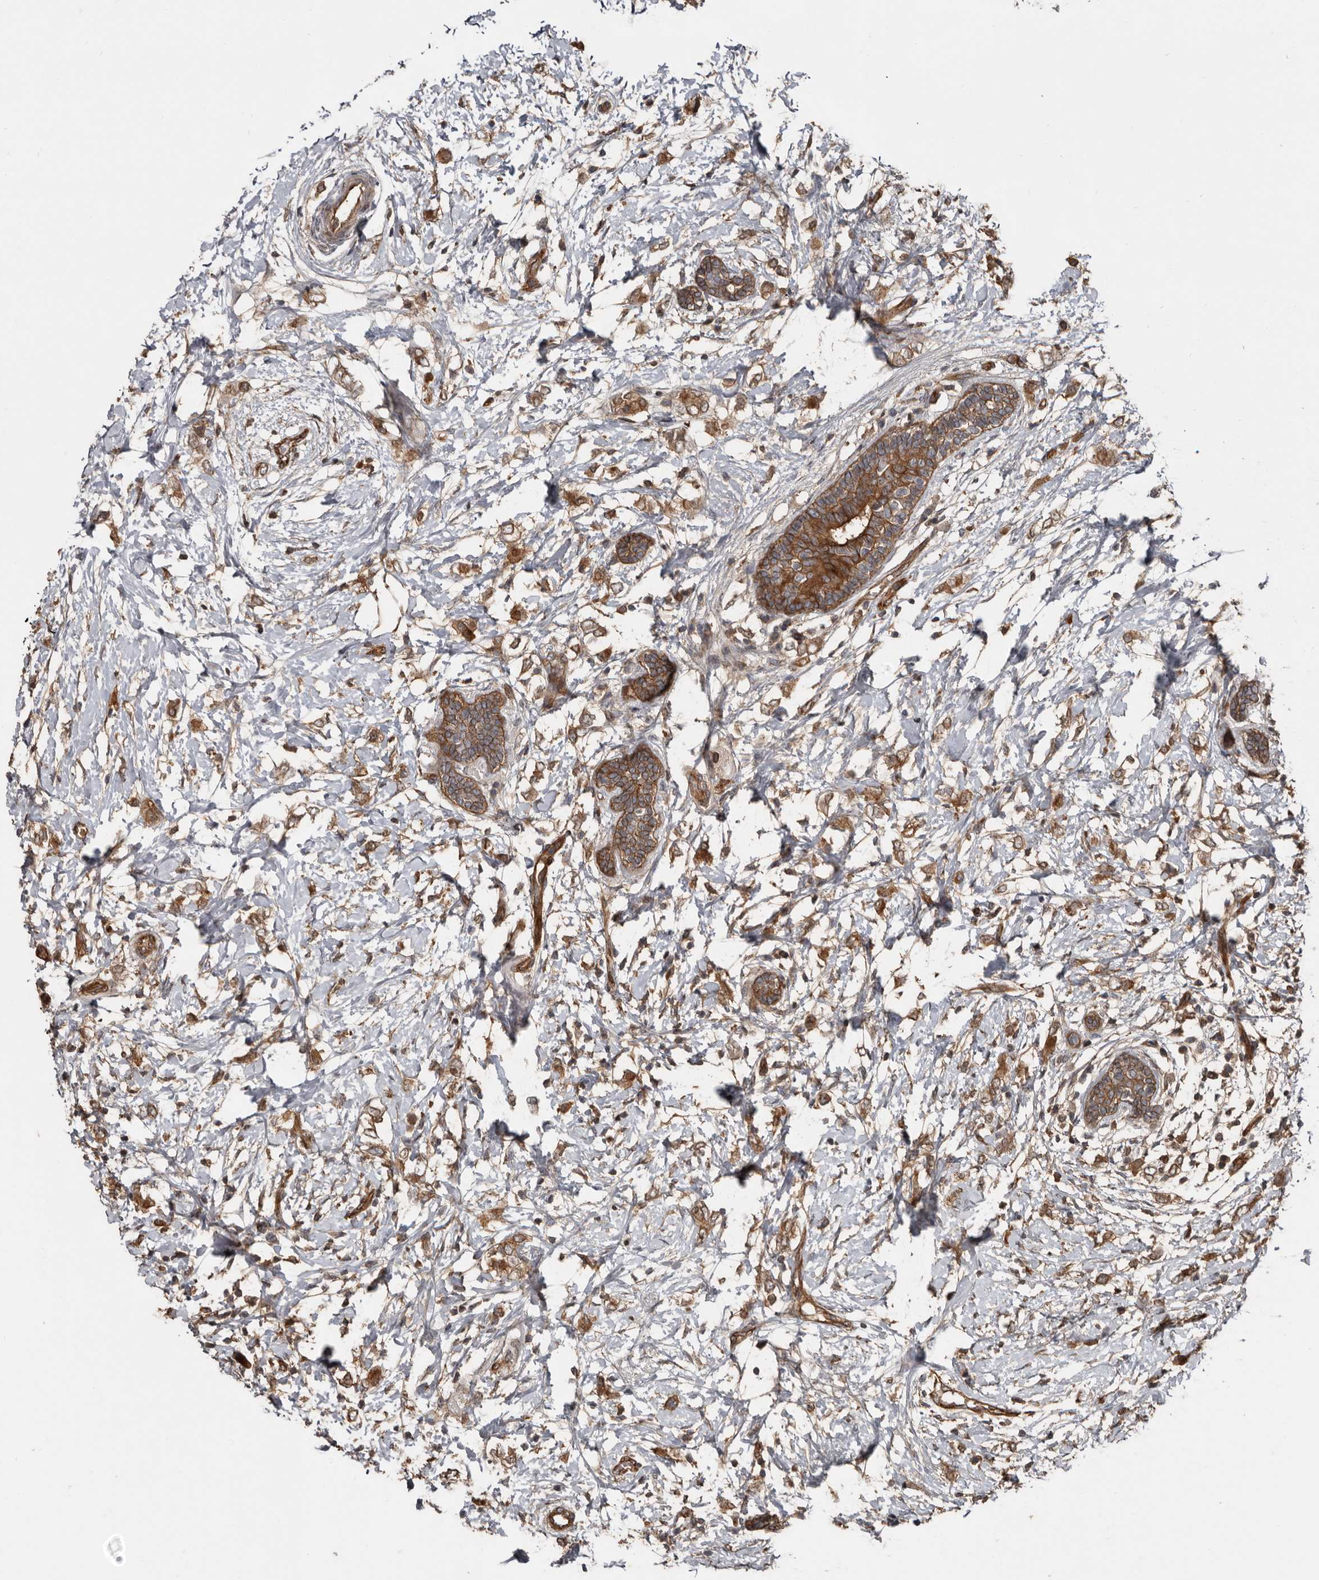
{"staining": {"intensity": "moderate", "quantity": ">75%", "location": "cytoplasmic/membranous"}, "tissue": "breast cancer", "cell_type": "Tumor cells", "image_type": "cancer", "snomed": [{"axis": "morphology", "description": "Normal tissue, NOS"}, {"axis": "morphology", "description": "Lobular carcinoma"}, {"axis": "topography", "description": "Breast"}], "caption": "Tumor cells demonstrate medium levels of moderate cytoplasmic/membranous staining in about >75% of cells in human lobular carcinoma (breast). (Stains: DAB (3,3'-diaminobenzidine) in brown, nuclei in blue, Microscopy: brightfield microscopy at high magnification).", "gene": "EXOC3L1", "patient": {"sex": "female", "age": 47}}